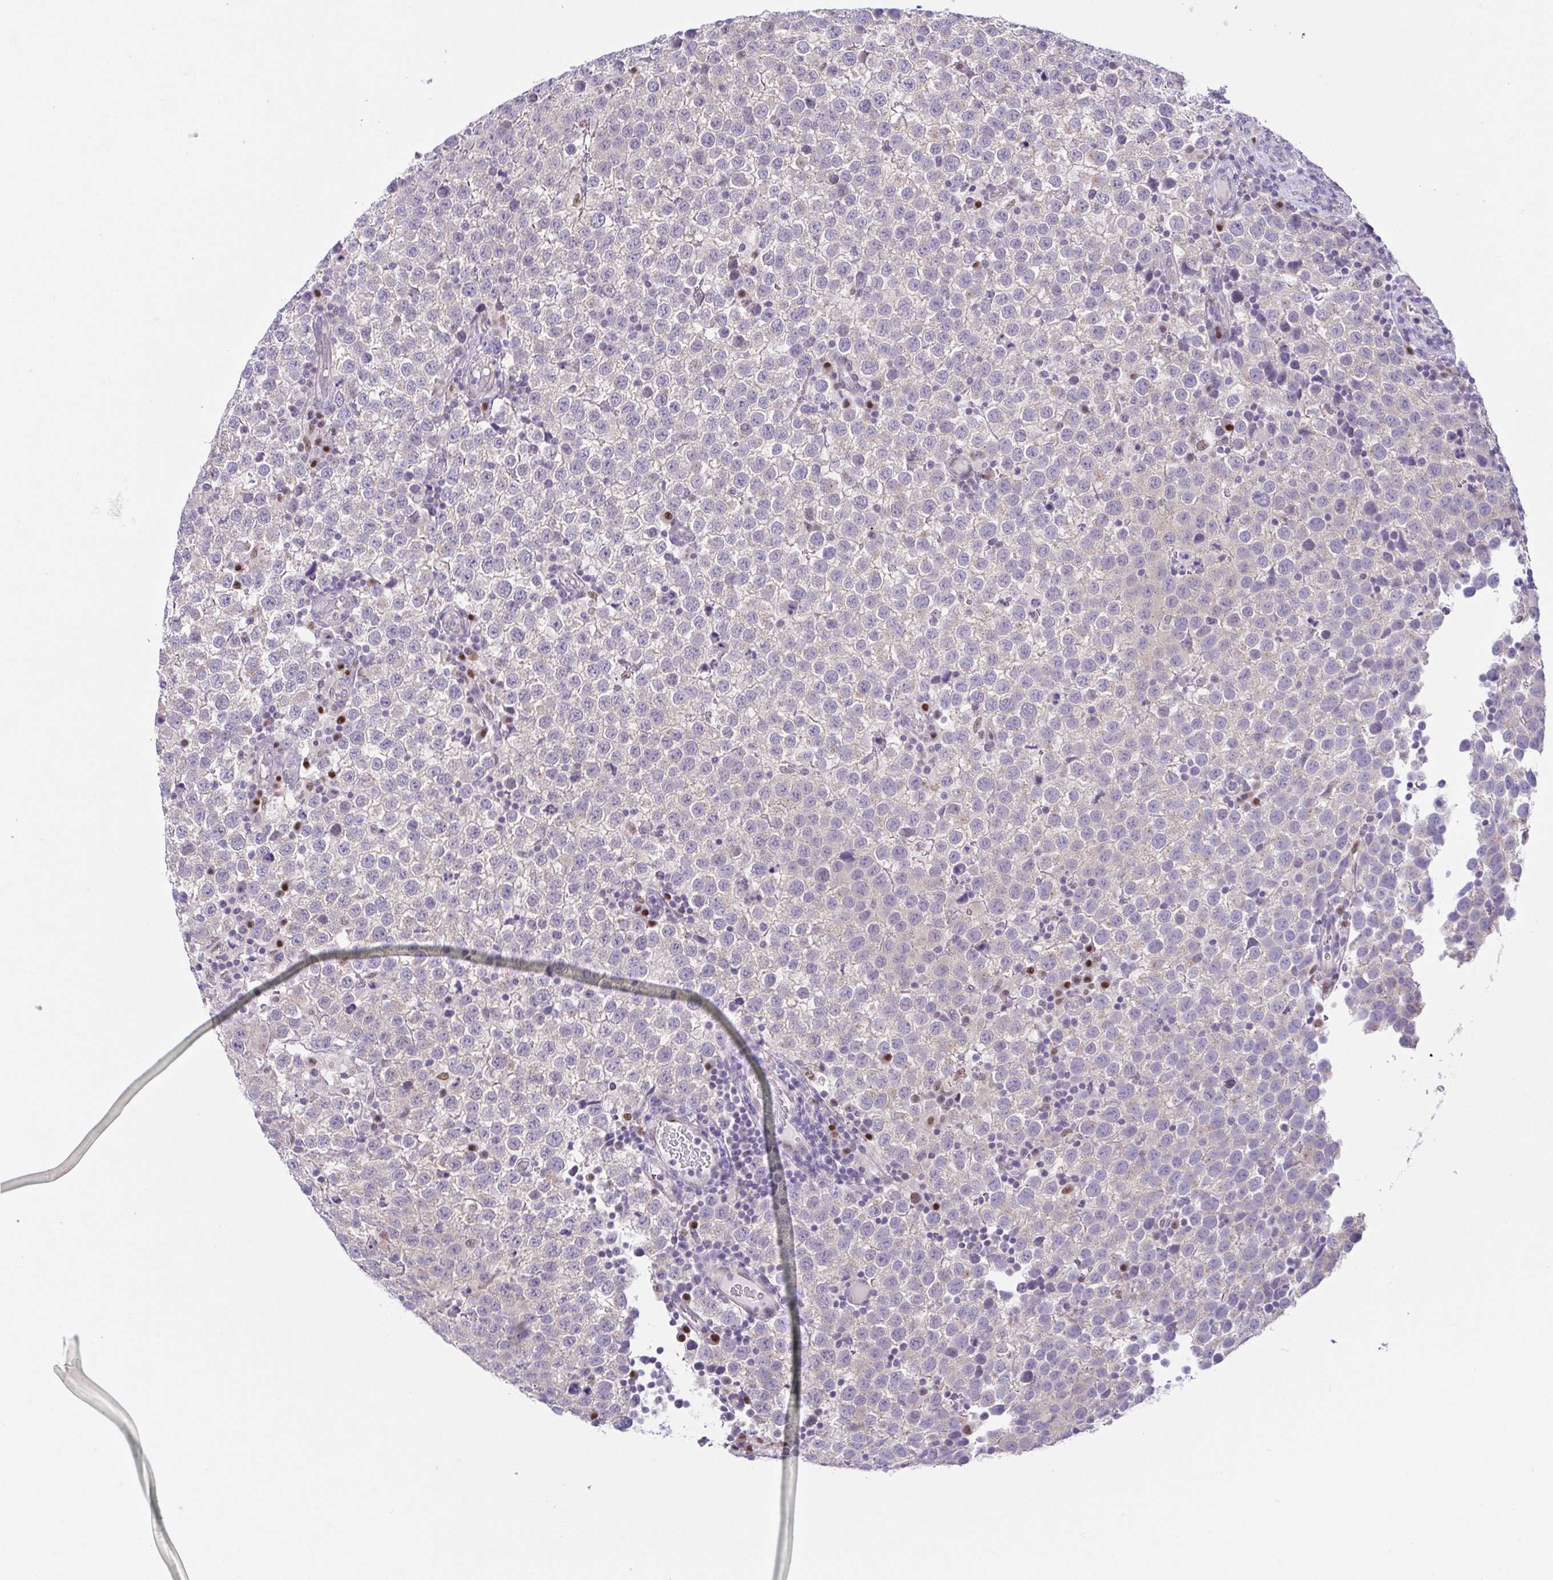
{"staining": {"intensity": "negative", "quantity": "none", "location": "none"}, "tissue": "testis cancer", "cell_type": "Tumor cells", "image_type": "cancer", "snomed": [{"axis": "morphology", "description": "Seminoma, NOS"}, {"axis": "topography", "description": "Testis"}], "caption": "This is an IHC photomicrograph of testis cancer. There is no positivity in tumor cells.", "gene": "UBE2Q1", "patient": {"sex": "male", "age": 34}}